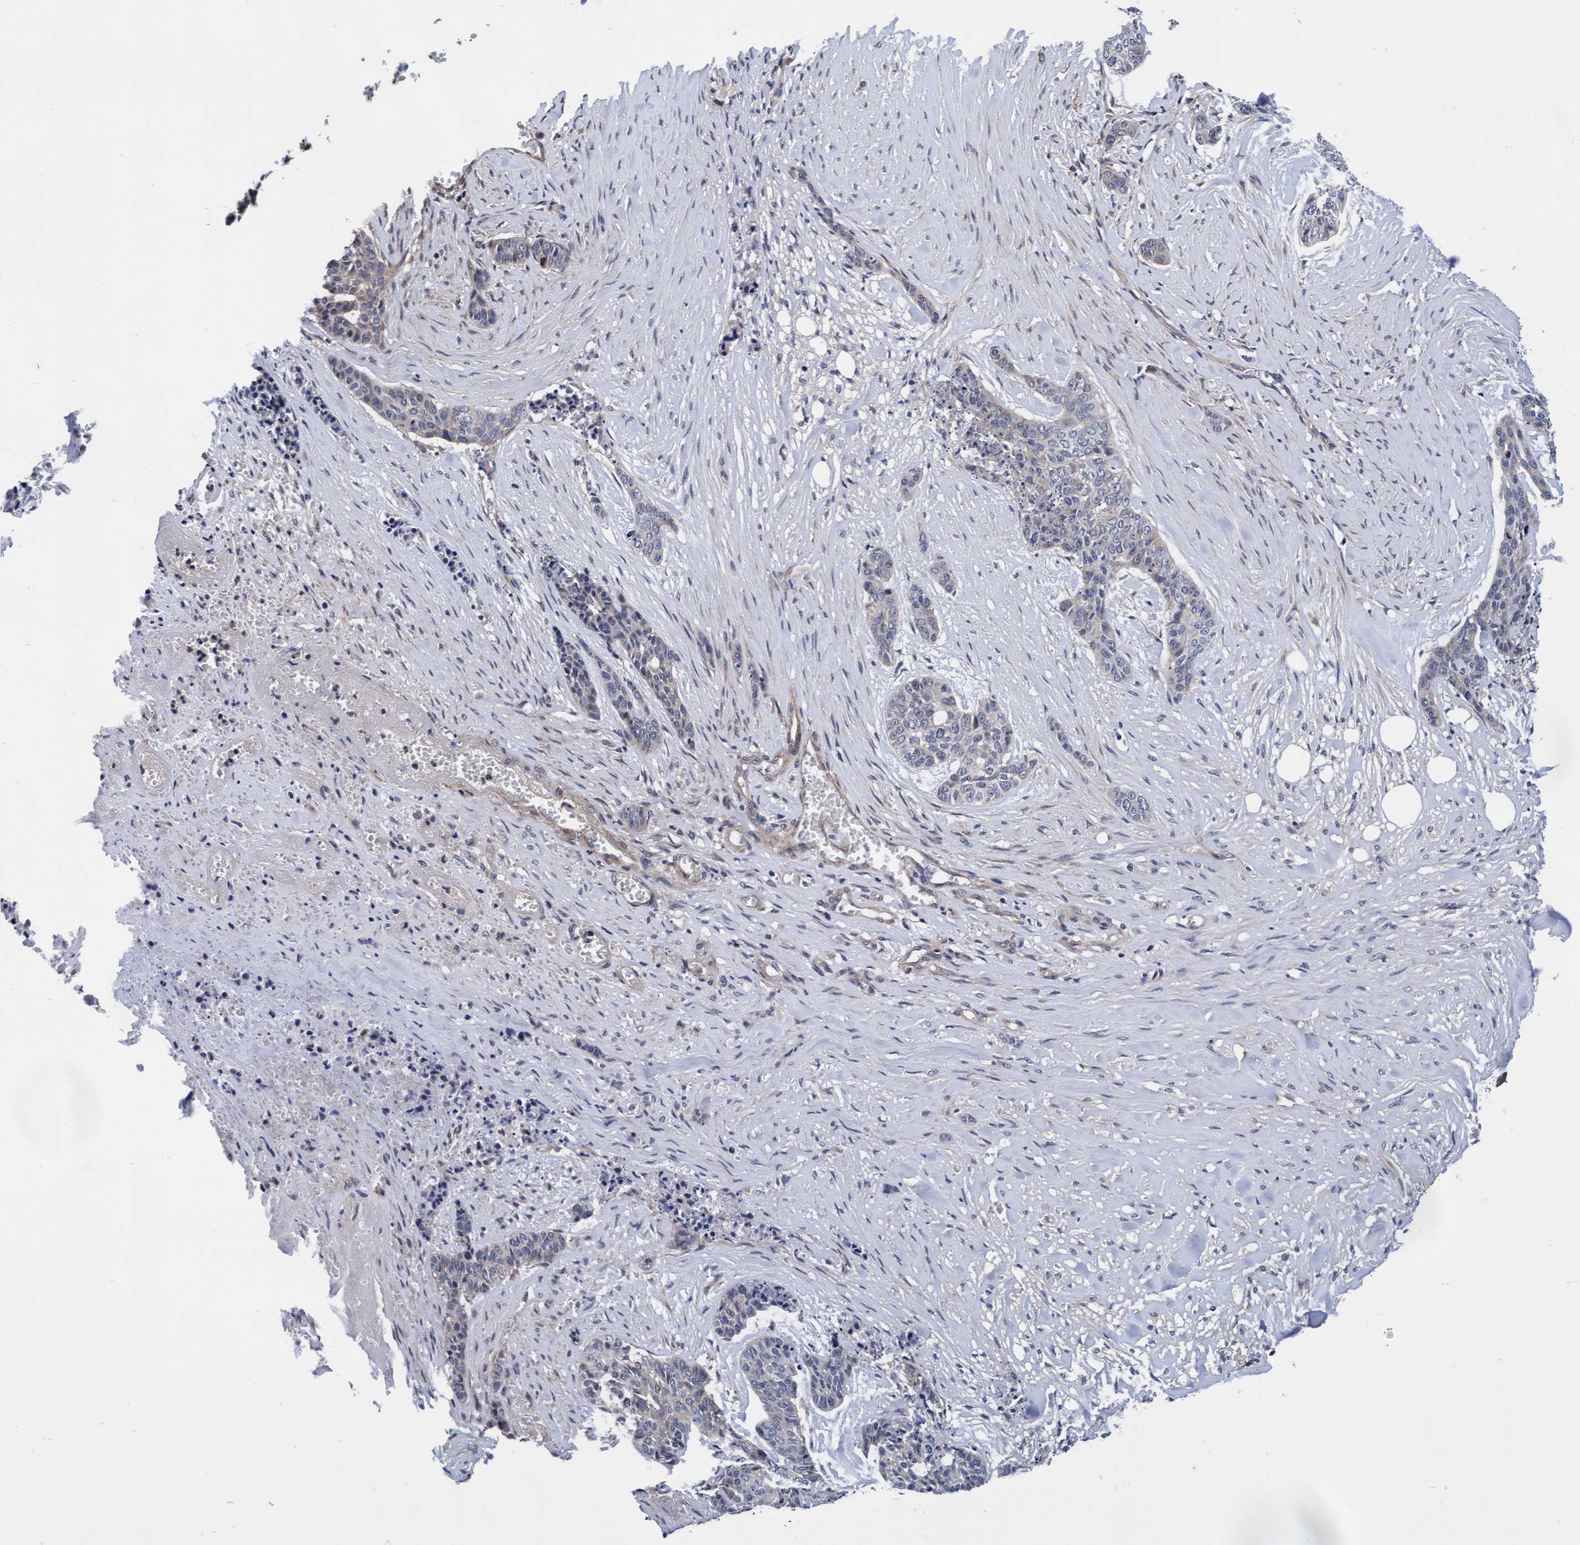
{"staining": {"intensity": "negative", "quantity": "none", "location": "none"}, "tissue": "skin cancer", "cell_type": "Tumor cells", "image_type": "cancer", "snomed": [{"axis": "morphology", "description": "Basal cell carcinoma"}, {"axis": "topography", "description": "Skin"}], "caption": "The immunohistochemistry image has no significant staining in tumor cells of basal cell carcinoma (skin) tissue.", "gene": "EFCAB13", "patient": {"sex": "female", "age": 64}}